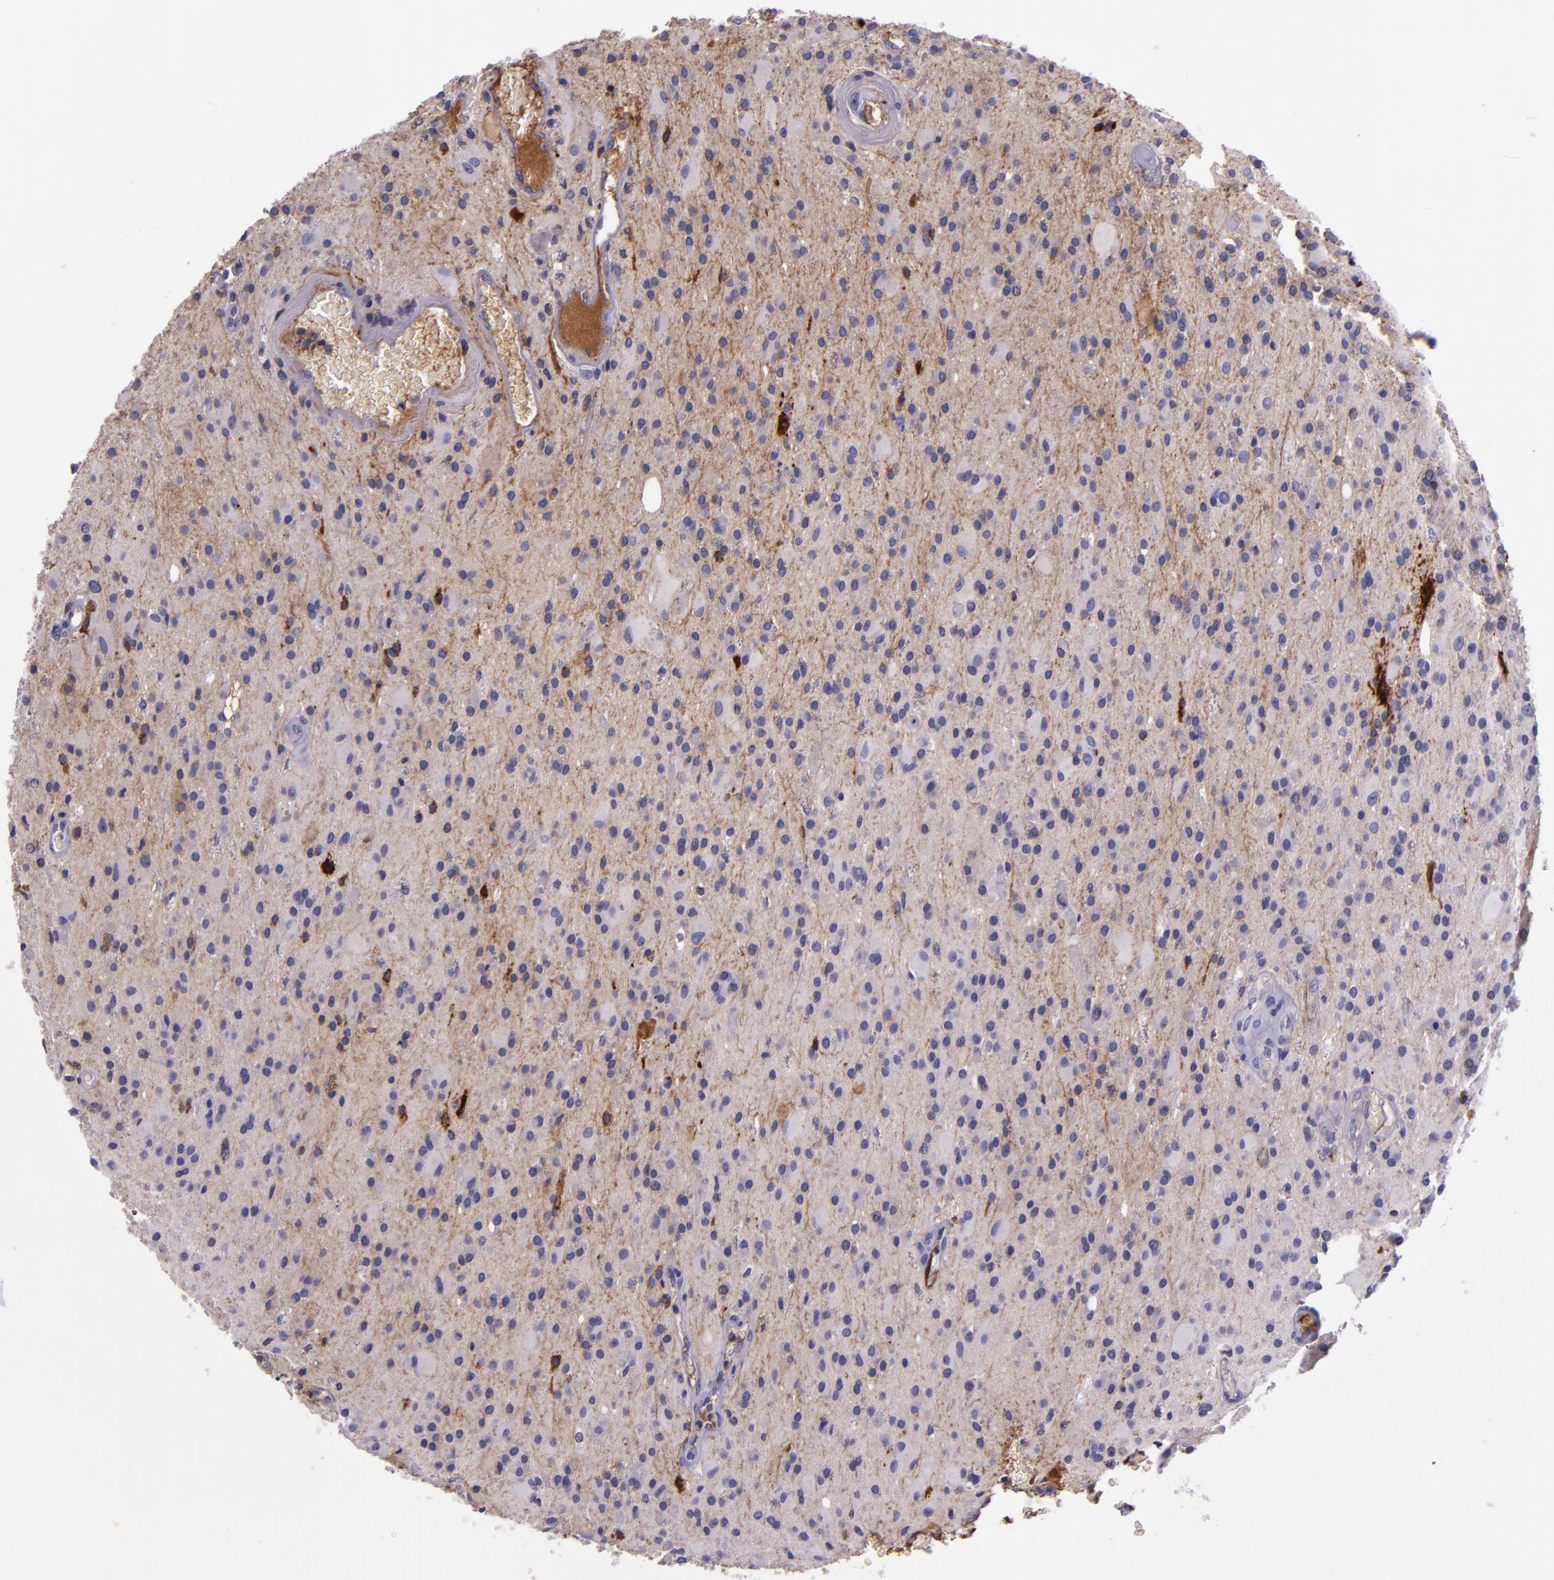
{"staining": {"intensity": "negative", "quantity": "none", "location": "none"}, "tissue": "glioma", "cell_type": "Tumor cells", "image_type": "cancer", "snomed": [{"axis": "morphology", "description": "Glioma, malignant, Low grade"}, {"axis": "topography", "description": "Brain"}], "caption": "Tumor cells are negative for brown protein staining in malignant glioma (low-grade).", "gene": "APOH", "patient": {"sex": "male", "age": 58}}